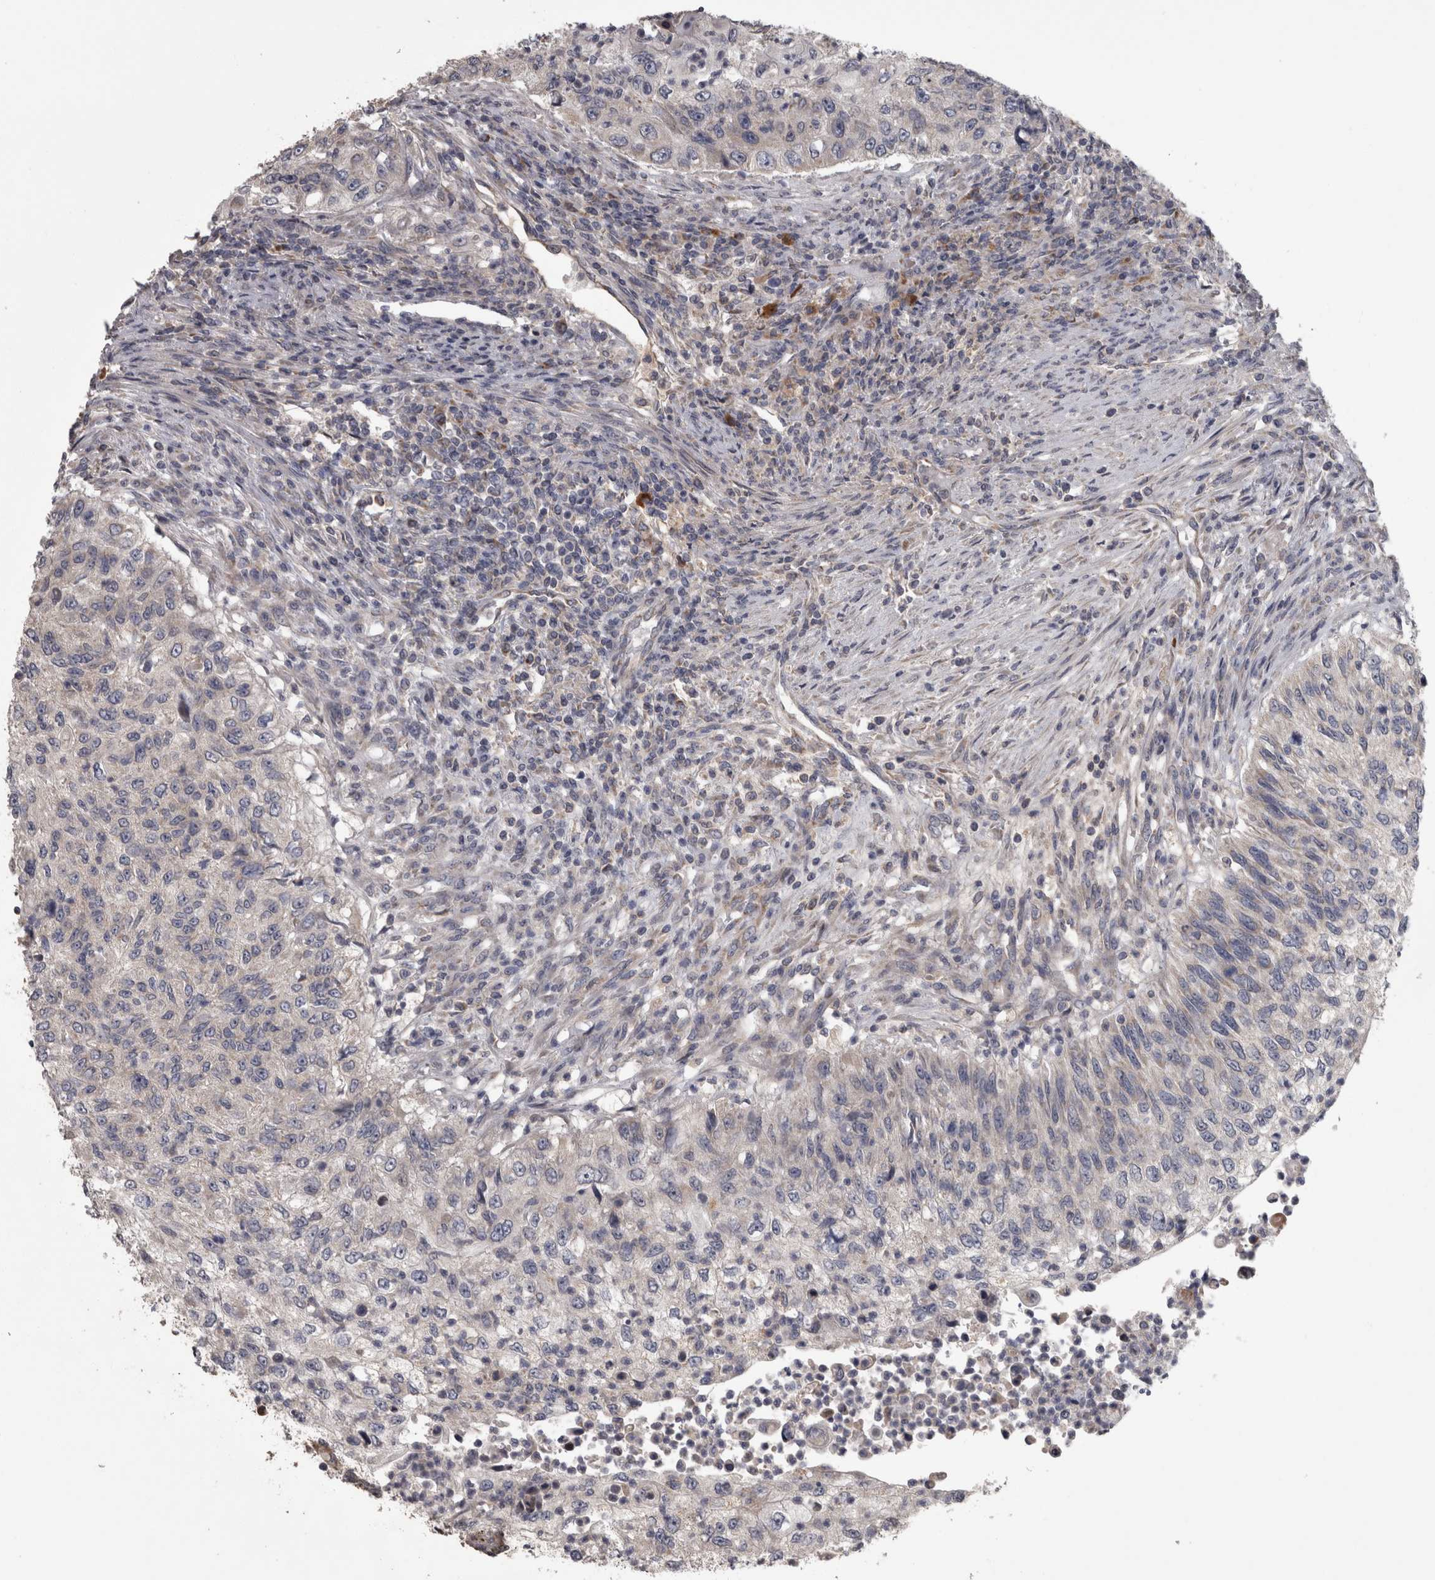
{"staining": {"intensity": "negative", "quantity": "none", "location": "none"}, "tissue": "urothelial cancer", "cell_type": "Tumor cells", "image_type": "cancer", "snomed": [{"axis": "morphology", "description": "Urothelial carcinoma, High grade"}, {"axis": "topography", "description": "Urinary bladder"}], "caption": "High power microscopy histopathology image of an immunohistochemistry (IHC) micrograph of high-grade urothelial carcinoma, revealing no significant positivity in tumor cells.", "gene": "DBT", "patient": {"sex": "female", "age": 60}}